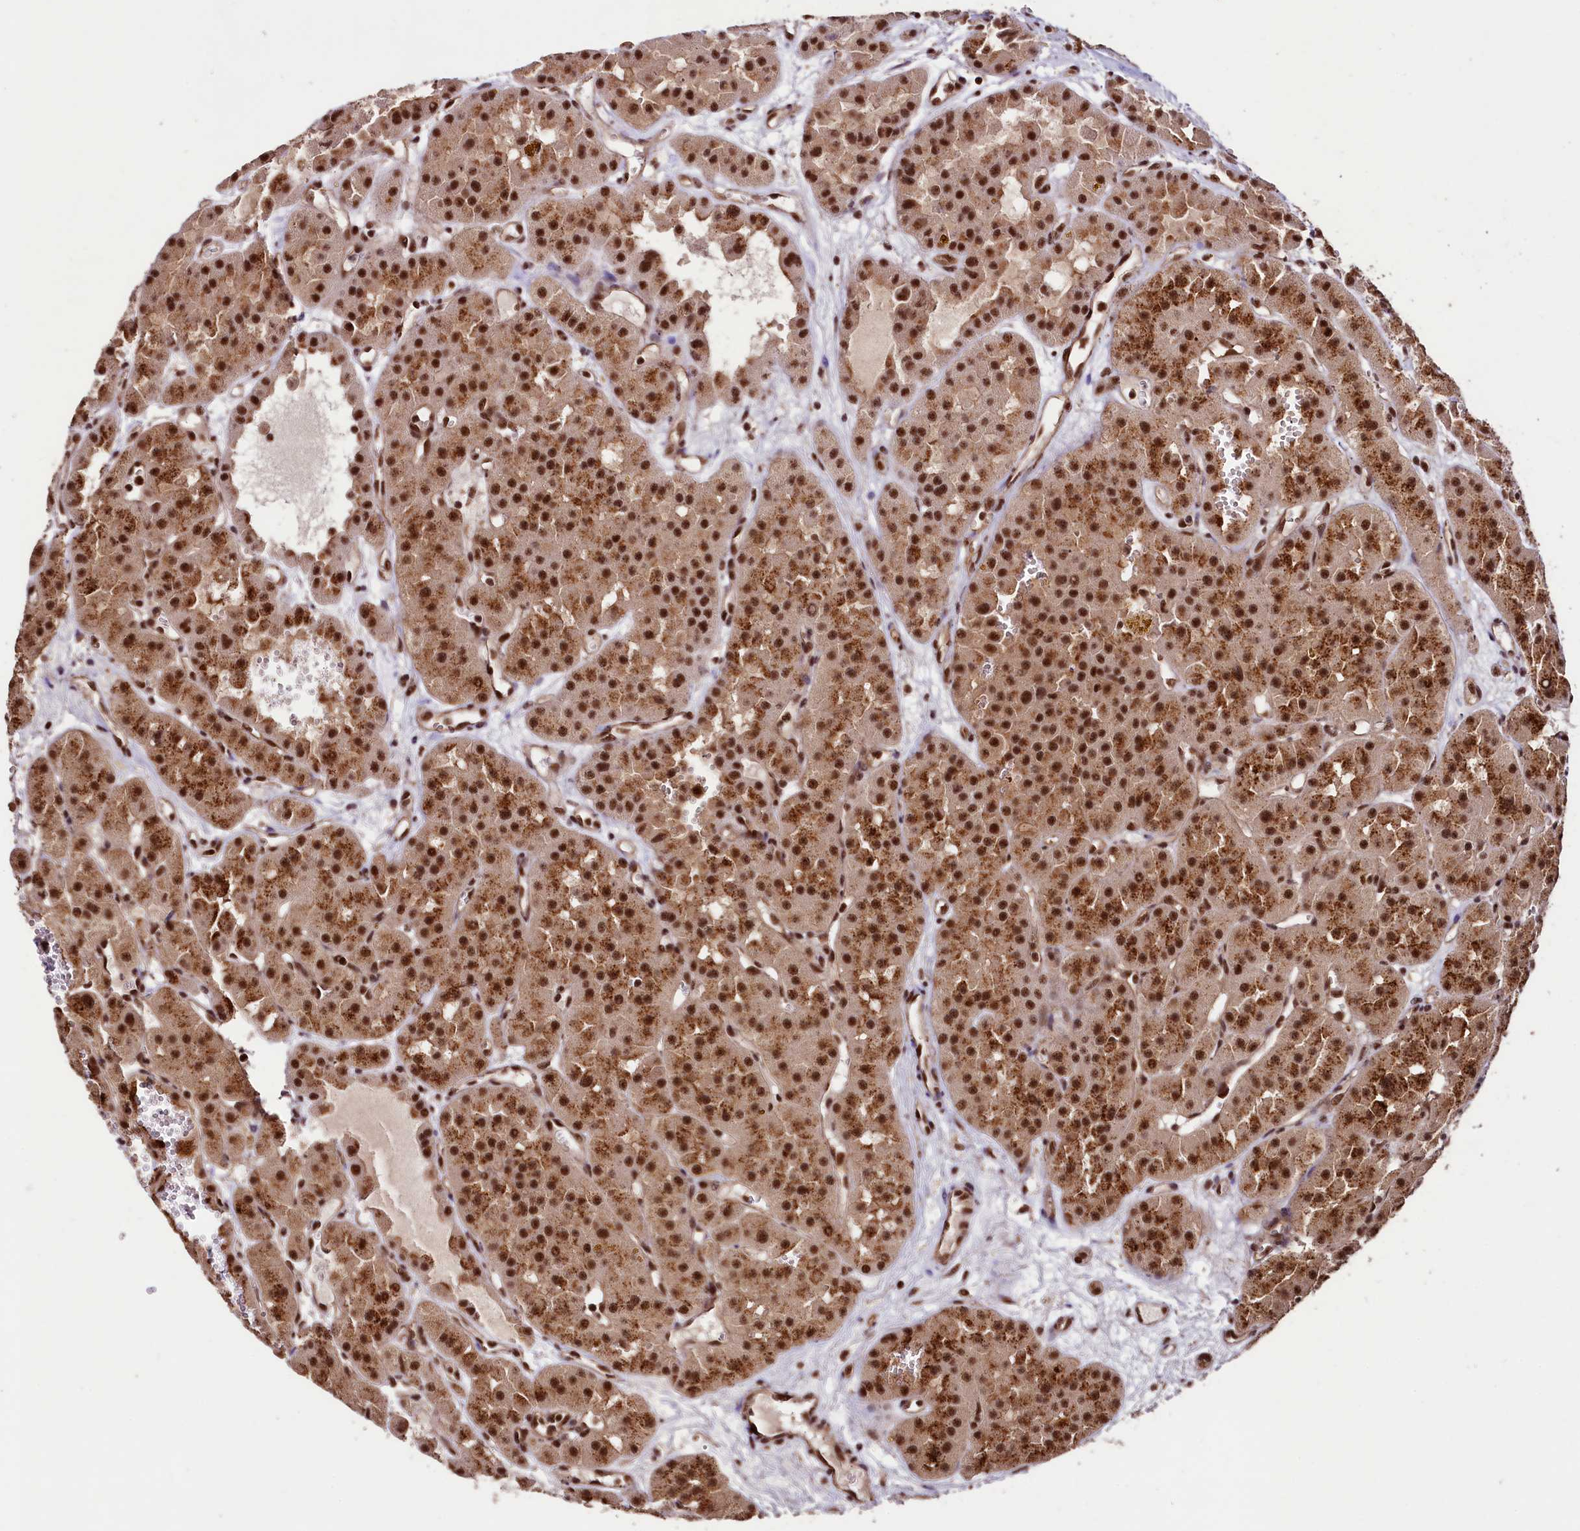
{"staining": {"intensity": "strong", "quantity": ">75%", "location": "cytoplasmic/membranous,nuclear"}, "tissue": "renal cancer", "cell_type": "Tumor cells", "image_type": "cancer", "snomed": [{"axis": "morphology", "description": "Carcinoma, NOS"}, {"axis": "topography", "description": "Kidney"}], "caption": "There is high levels of strong cytoplasmic/membranous and nuclear staining in tumor cells of carcinoma (renal), as demonstrated by immunohistochemical staining (brown color).", "gene": "SFSWAP", "patient": {"sex": "female", "age": 75}}